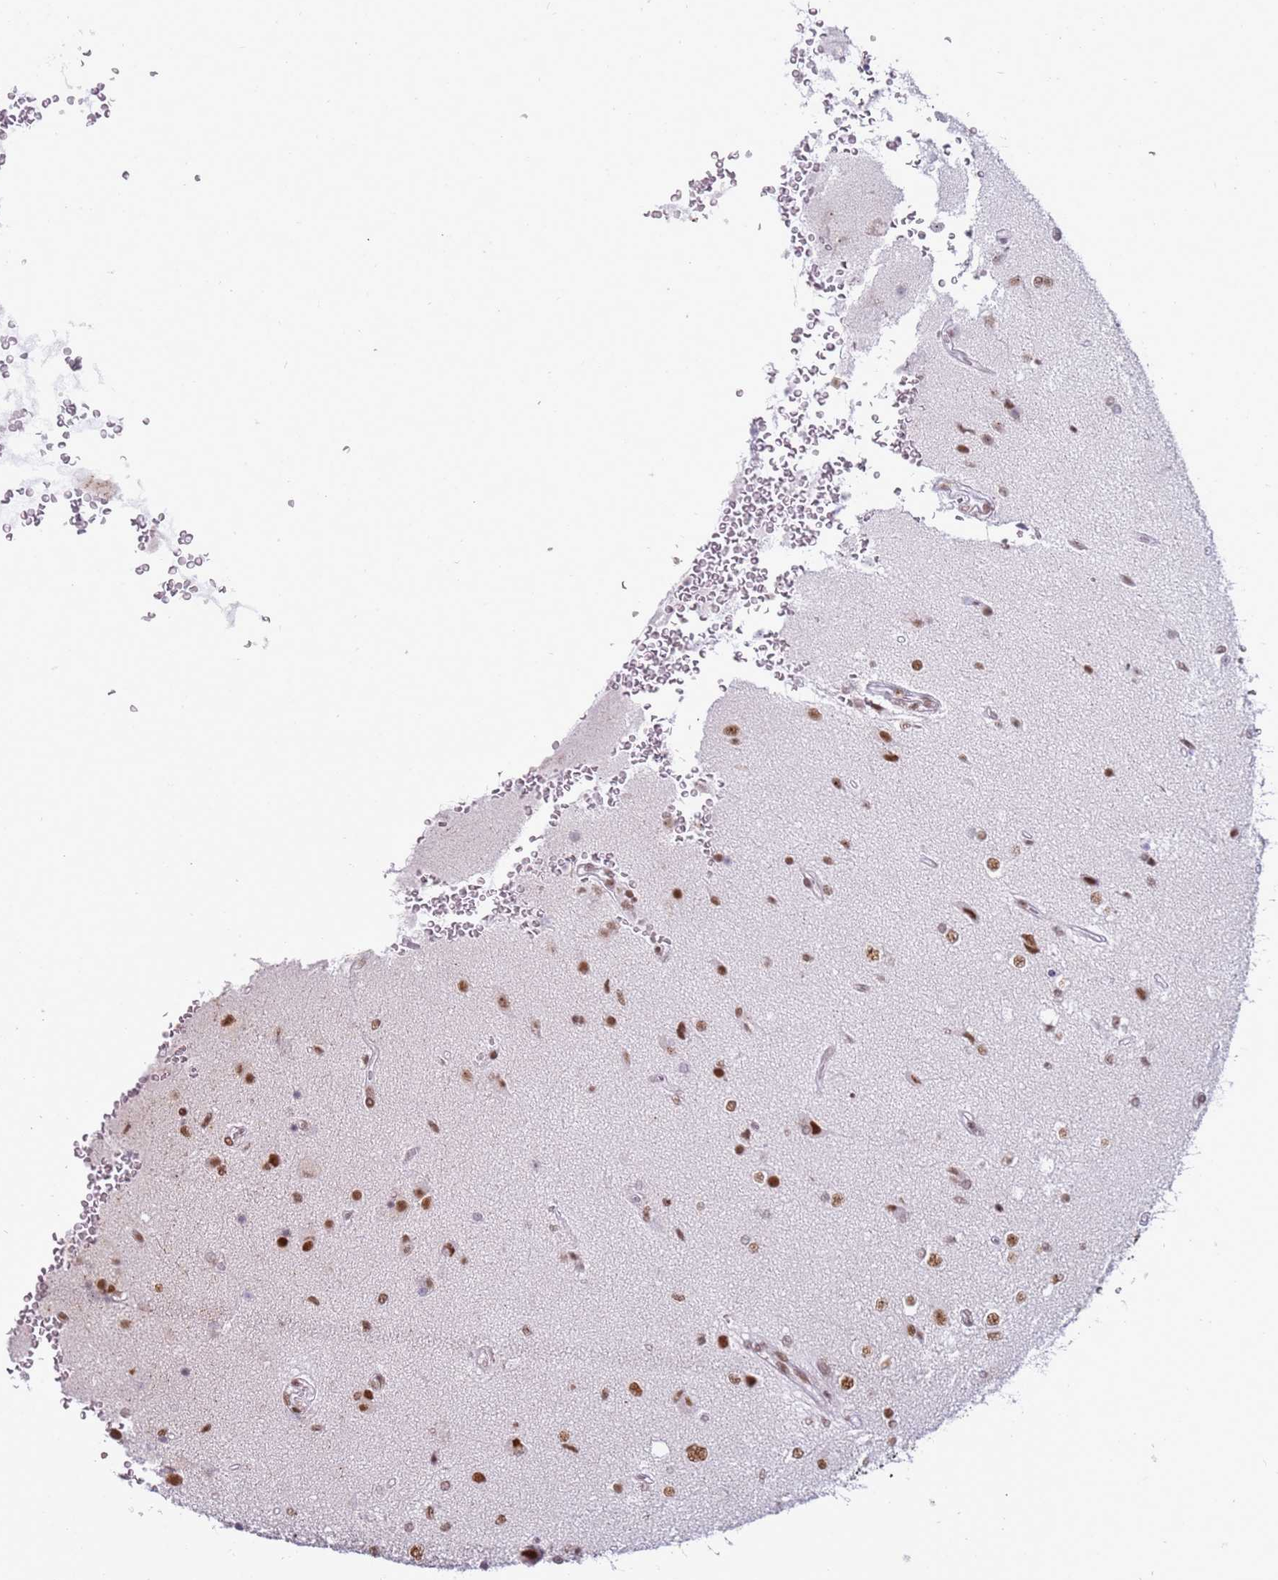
{"staining": {"intensity": "strong", "quantity": "25%-75%", "location": "nuclear"}, "tissue": "glioma", "cell_type": "Tumor cells", "image_type": "cancer", "snomed": [{"axis": "morphology", "description": "Glioma, malignant, High grade"}, {"axis": "topography", "description": "Brain"}], "caption": "A high-resolution photomicrograph shows immunohistochemistry (IHC) staining of malignant glioma (high-grade), which exhibits strong nuclear positivity in about 25%-75% of tumor cells.", "gene": "TENT4A", "patient": {"sex": "male", "age": 56}}